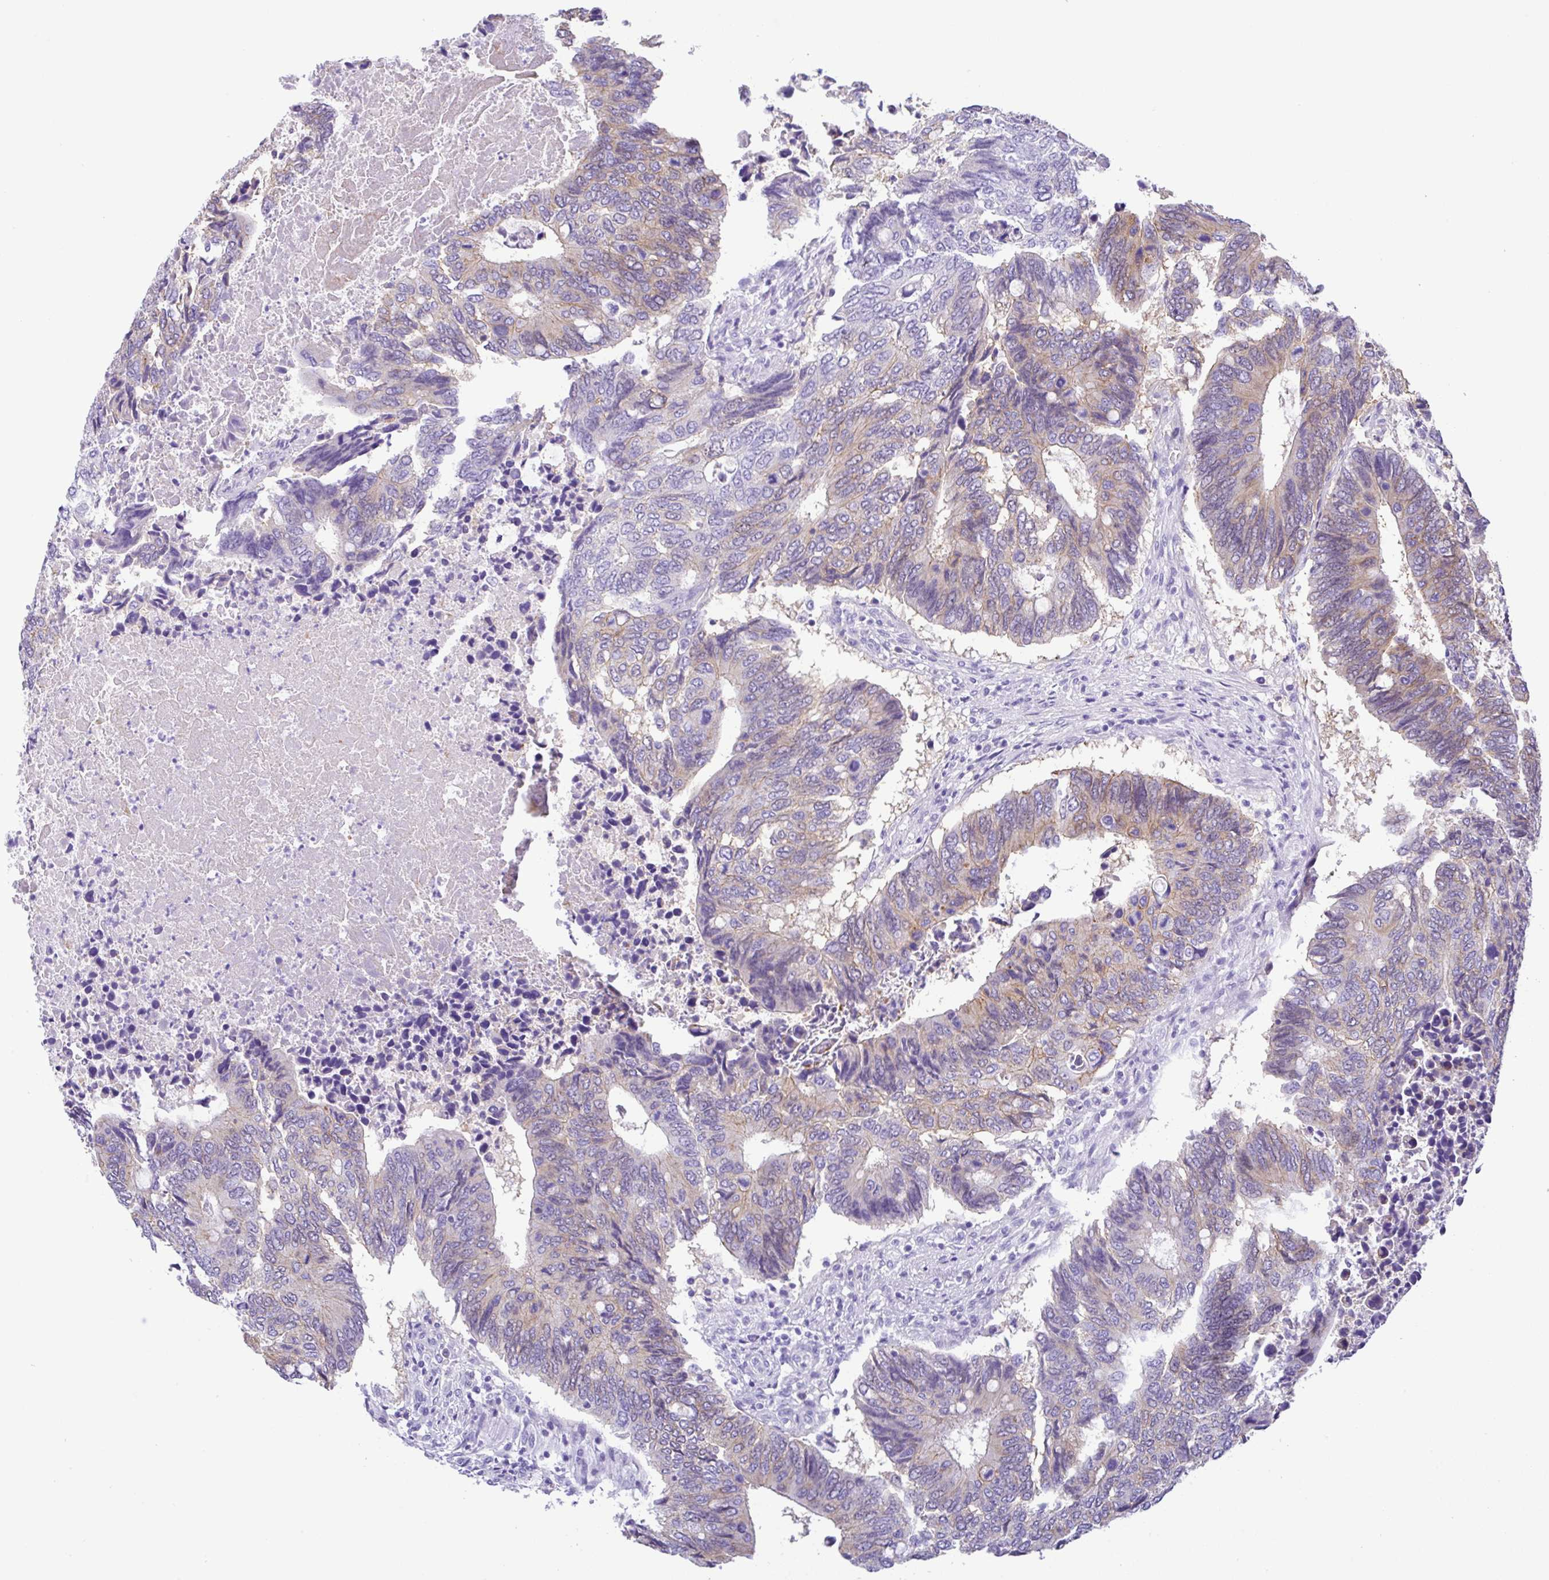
{"staining": {"intensity": "weak", "quantity": "<25%", "location": "cytoplasmic/membranous"}, "tissue": "colorectal cancer", "cell_type": "Tumor cells", "image_type": "cancer", "snomed": [{"axis": "morphology", "description": "Adenocarcinoma, NOS"}, {"axis": "topography", "description": "Colon"}], "caption": "DAB (3,3'-diaminobenzidine) immunohistochemical staining of colorectal adenocarcinoma reveals no significant expression in tumor cells.", "gene": "RRM2", "patient": {"sex": "male", "age": 87}}